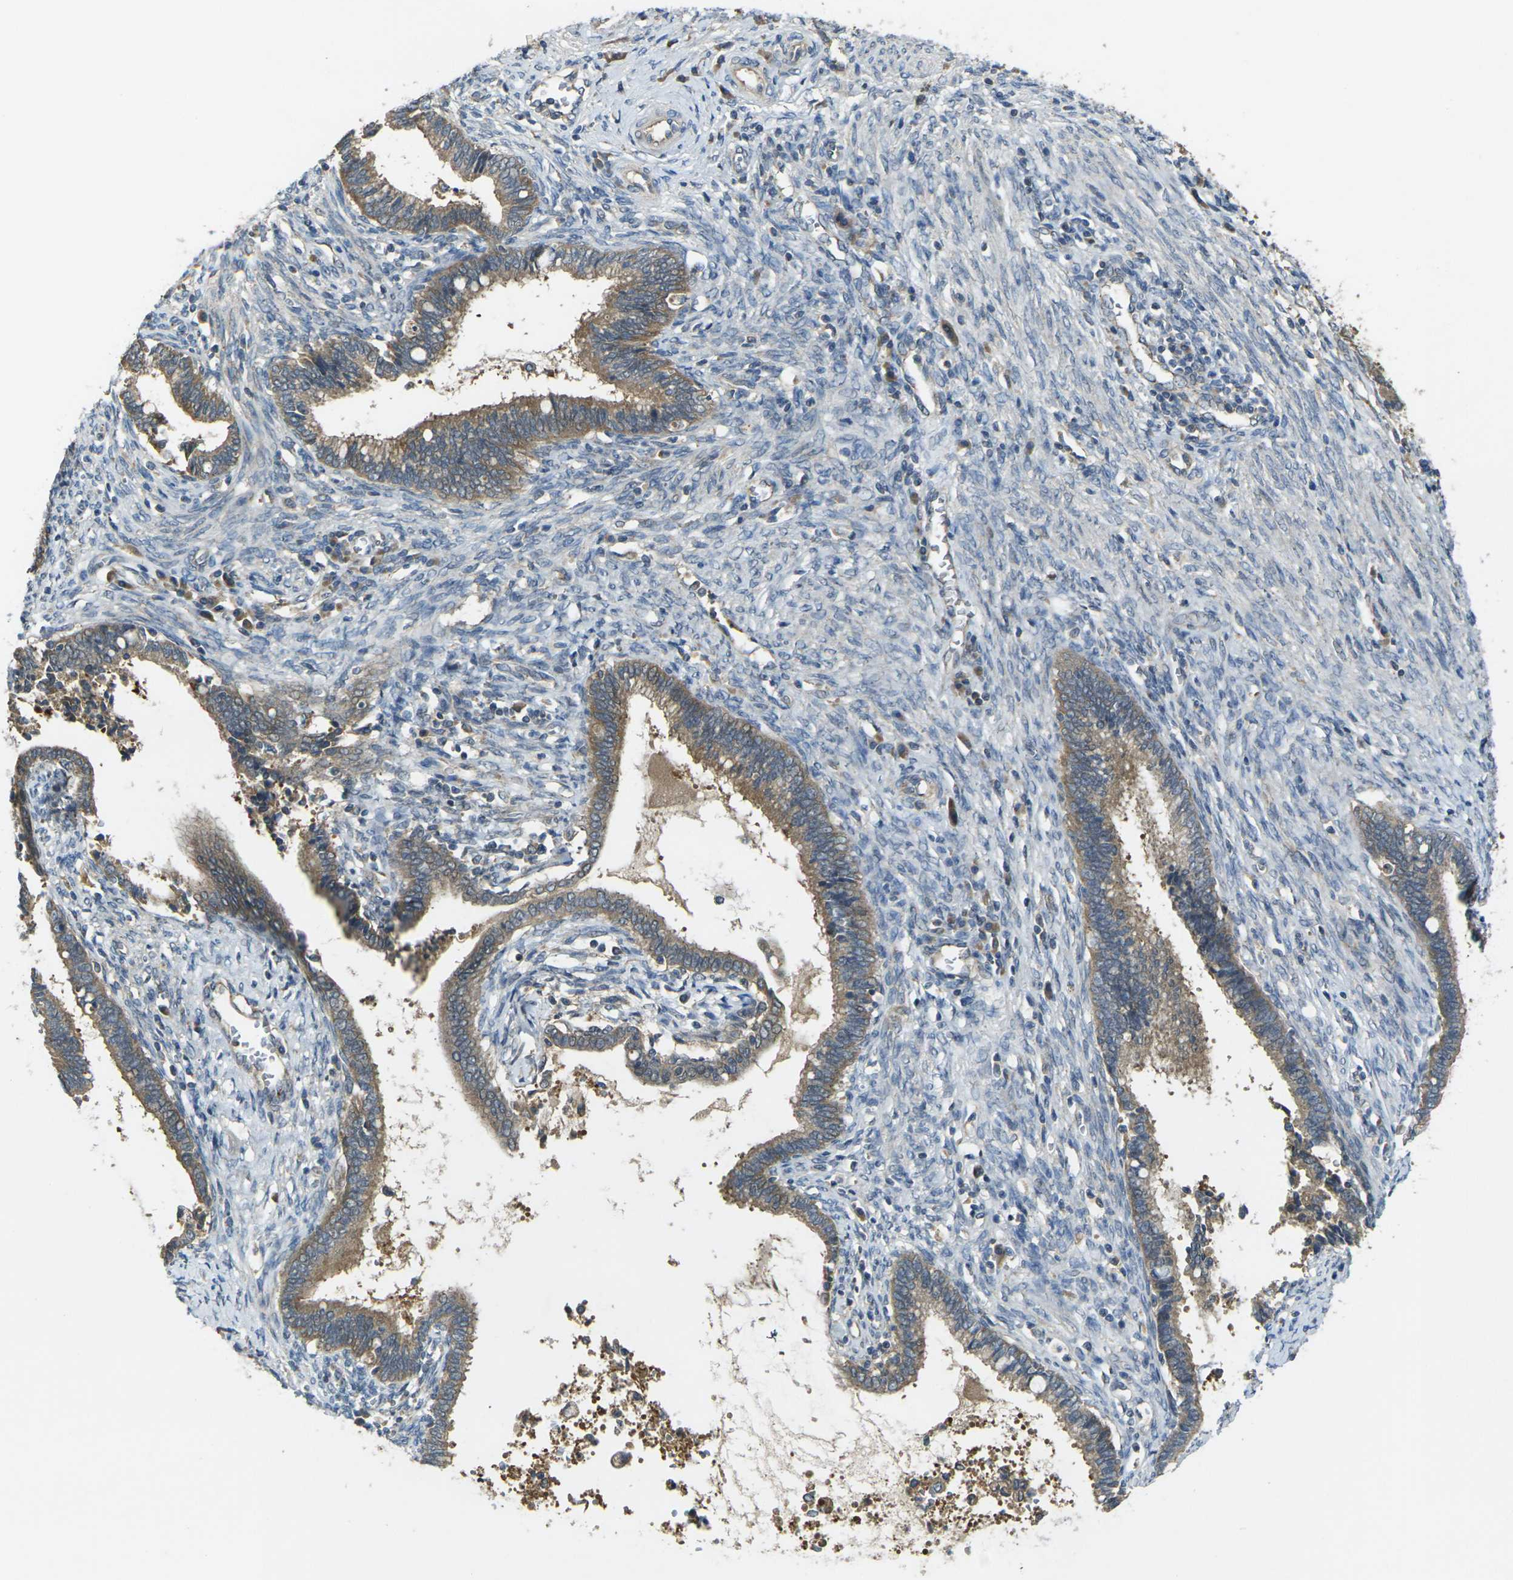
{"staining": {"intensity": "weak", "quantity": ">75%", "location": "cytoplasmic/membranous"}, "tissue": "cervical cancer", "cell_type": "Tumor cells", "image_type": "cancer", "snomed": [{"axis": "morphology", "description": "Adenocarcinoma, NOS"}, {"axis": "topography", "description": "Cervix"}], "caption": "Weak cytoplasmic/membranous positivity is present in about >75% of tumor cells in cervical cancer (adenocarcinoma).", "gene": "GNA12", "patient": {"sex": "female", "age": 44}}